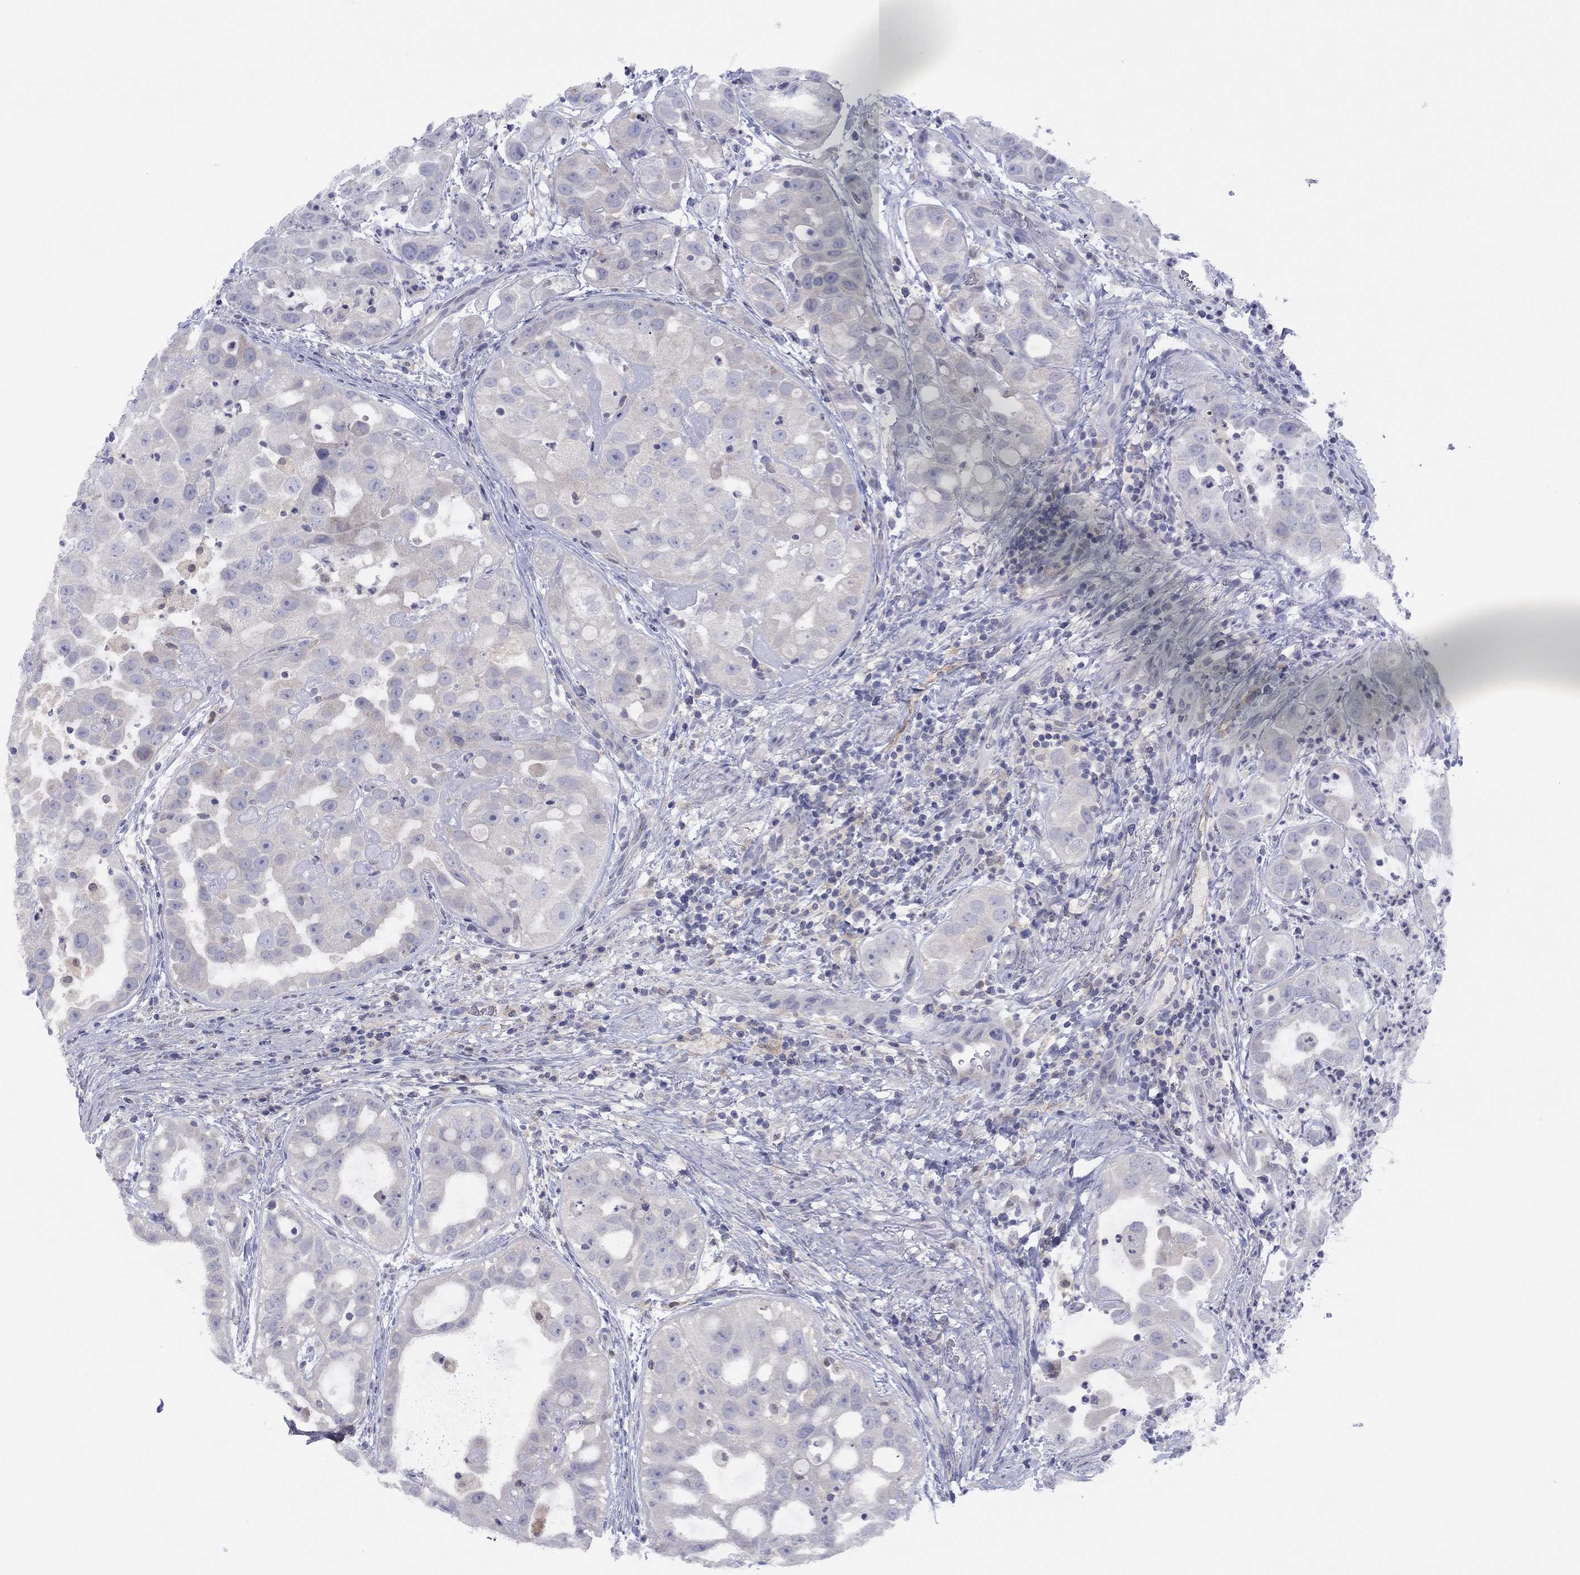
{"staining": {"intensity": "negative", "quantity": "none", "location": "none"}, "tissue": "urothelial cancer", "cell_type": "Tumor cells", "image_type": "cancer", "snomed": [{"axis": "morphology", "description": "Urothelial carcinoma, High grade"}, {"axis": "topography", "description": "Urinary bladder"}], "caption": "IHC image of neoplastic tissue: human urothelial cancer stained with DAB displays no significant protein expression in tumor cells. The staining was performed using DAB (3,3'-diaminobenzidine) to visualize the protein expression in brown, while the nuclei were stained in blue with hematoxylin (Magnification: 20x).", "gene": "CYP2B6", "patient": {"sex": "female", "age": 41}}